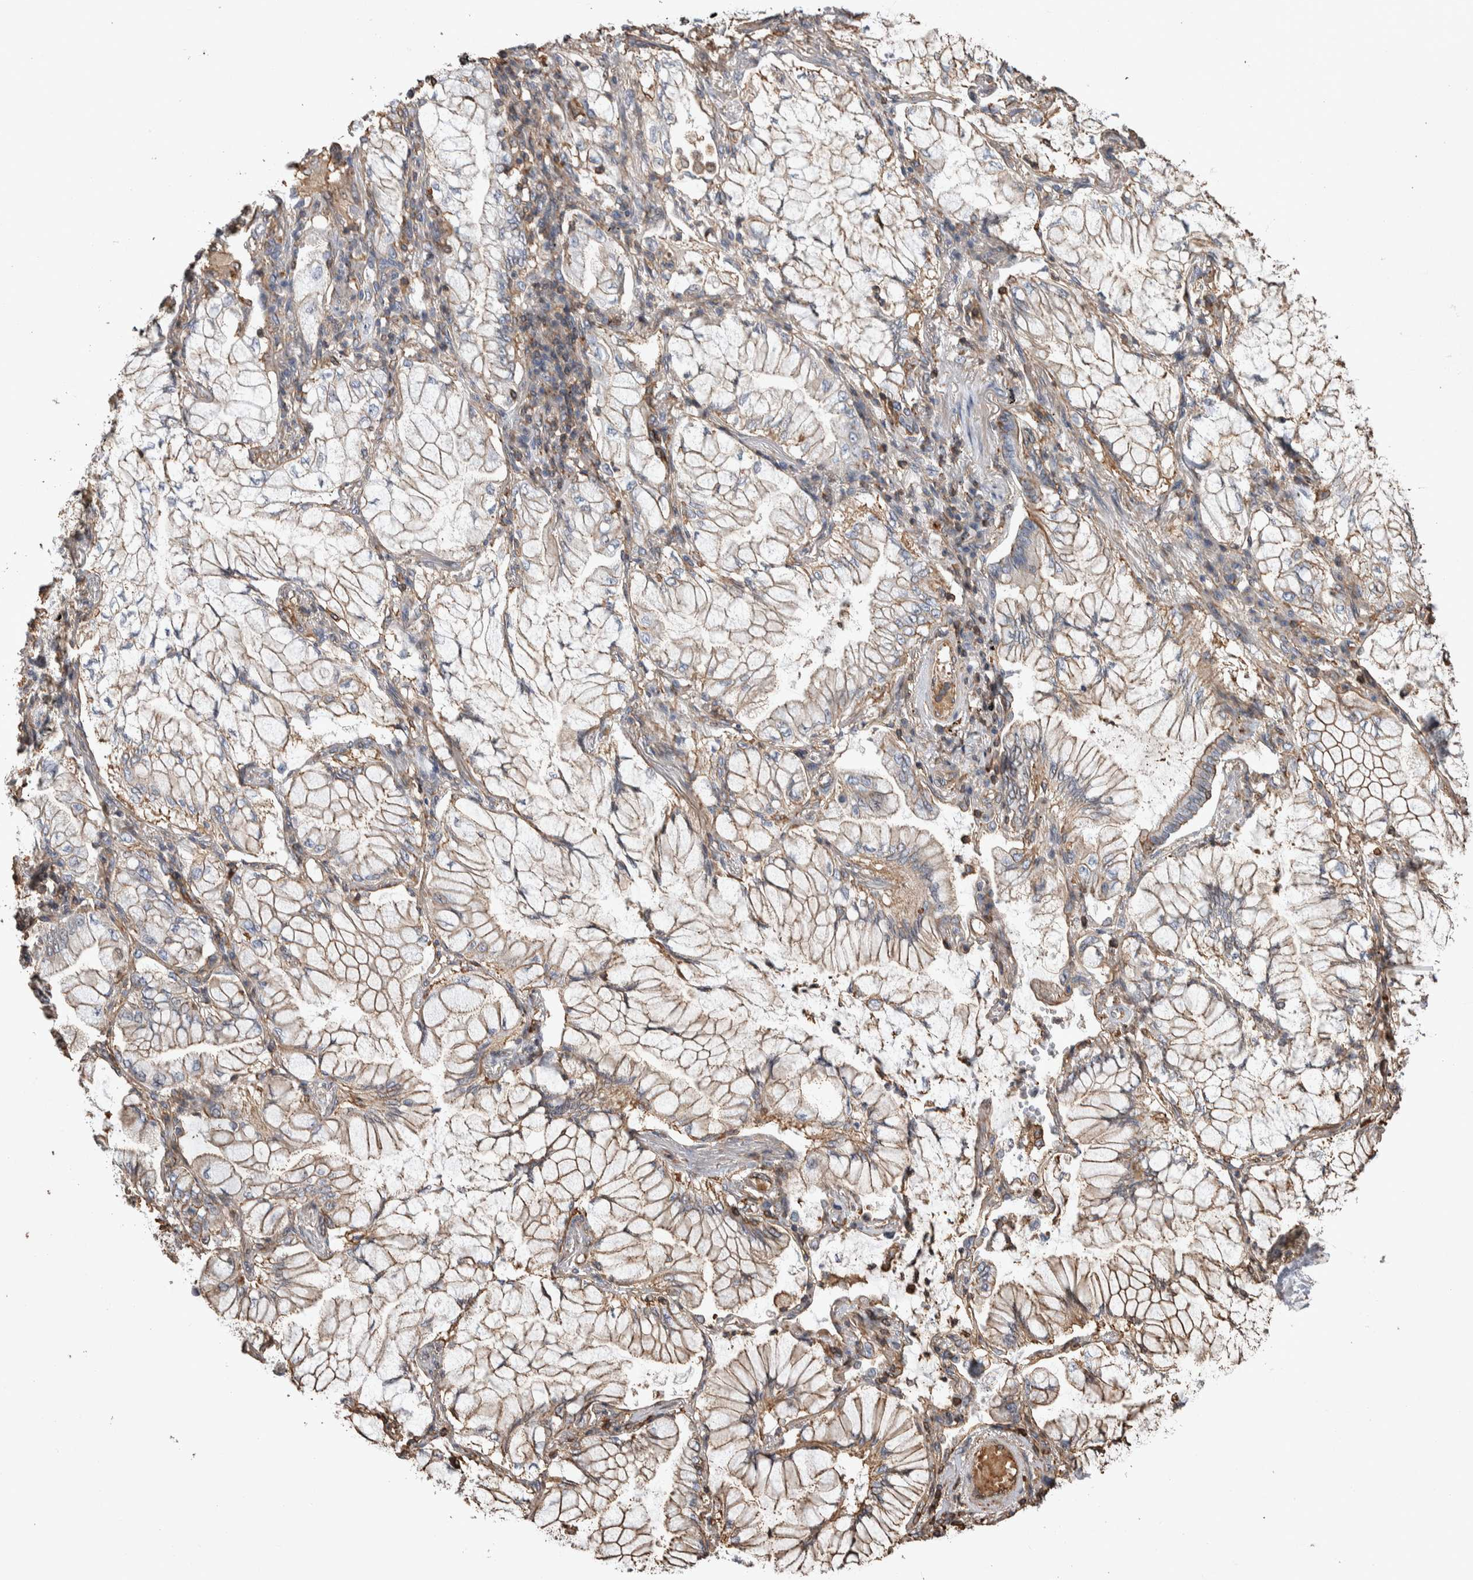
{"staining": {"intensity": "weak", "quantity": "25%-75%", "location": "cytoplasmic/membranous"}, "tissue": "lung cancer", "cell_type": "Tumor cells", "image_type": "cancer", "snomed": [{"axis": "morphology", "description": "Adenocarcinoma, NOS"}, {"axis": "topography", "description": "Lung"}], "caption": "A brown stain highlights weak cytoplasmic/membranous expression of a protein in adenocarcinoma (lung) tumor cells.", "gene": "ENPP2", "patient": {"sex": "female", "age": 70}}